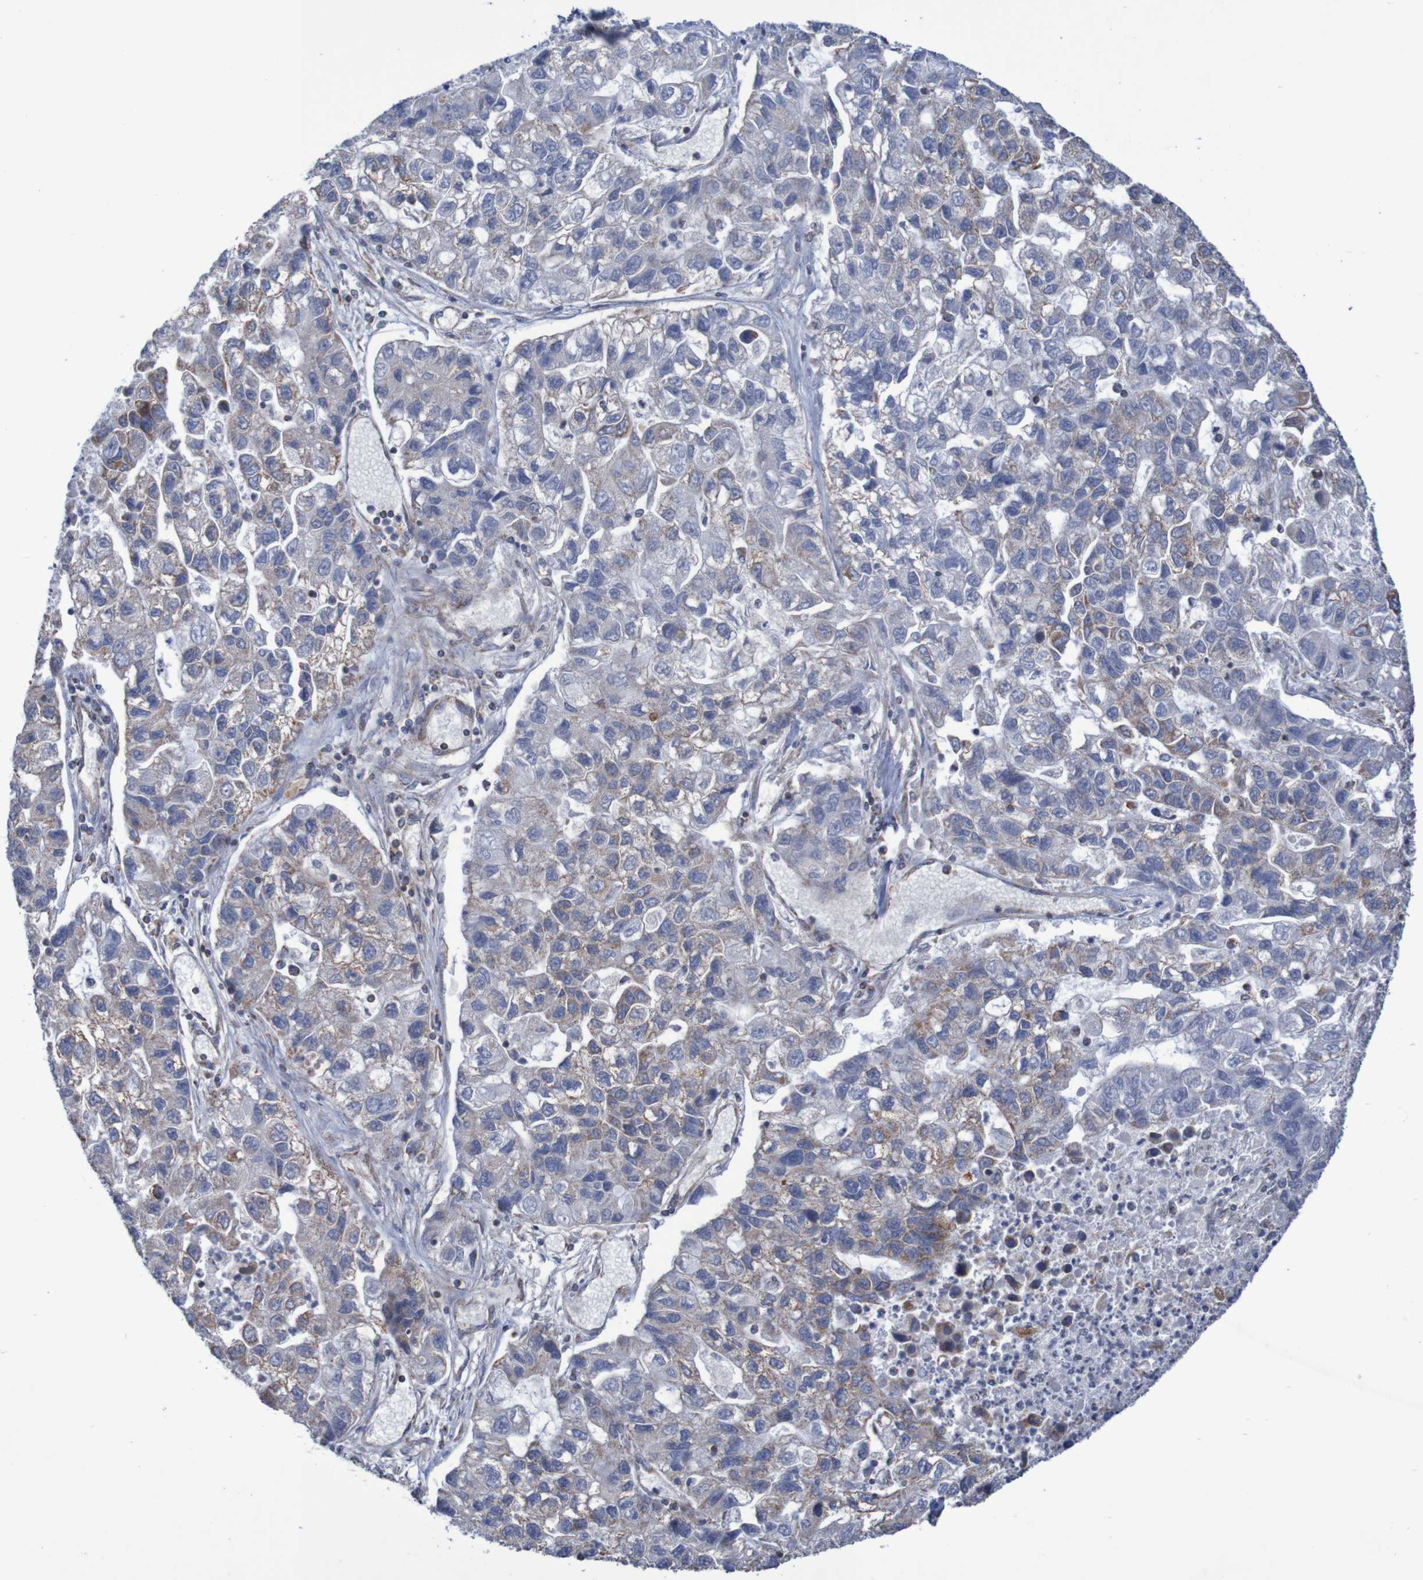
{"staining": {"intensity": "moderate", "quantity": "<25%", "location": "cytoplasmic/membranous"}, "tissue": "lung cancer", "cell_type": "Tumor cells", "image_type": "cancer", "snomed": [{"axis": "morphology", "description": "Adenocarcinoma, NOS"}, {"axis": "topography", "description": "Lung"}], "caption": "Tumor cells demonstrate low levels of moderate cytoplasmic/membranous expression in about <25% of cells in adenocarcinoma (lung).", "gene": "MMEL1", "patient": {"sex": "female", "age": 51}}